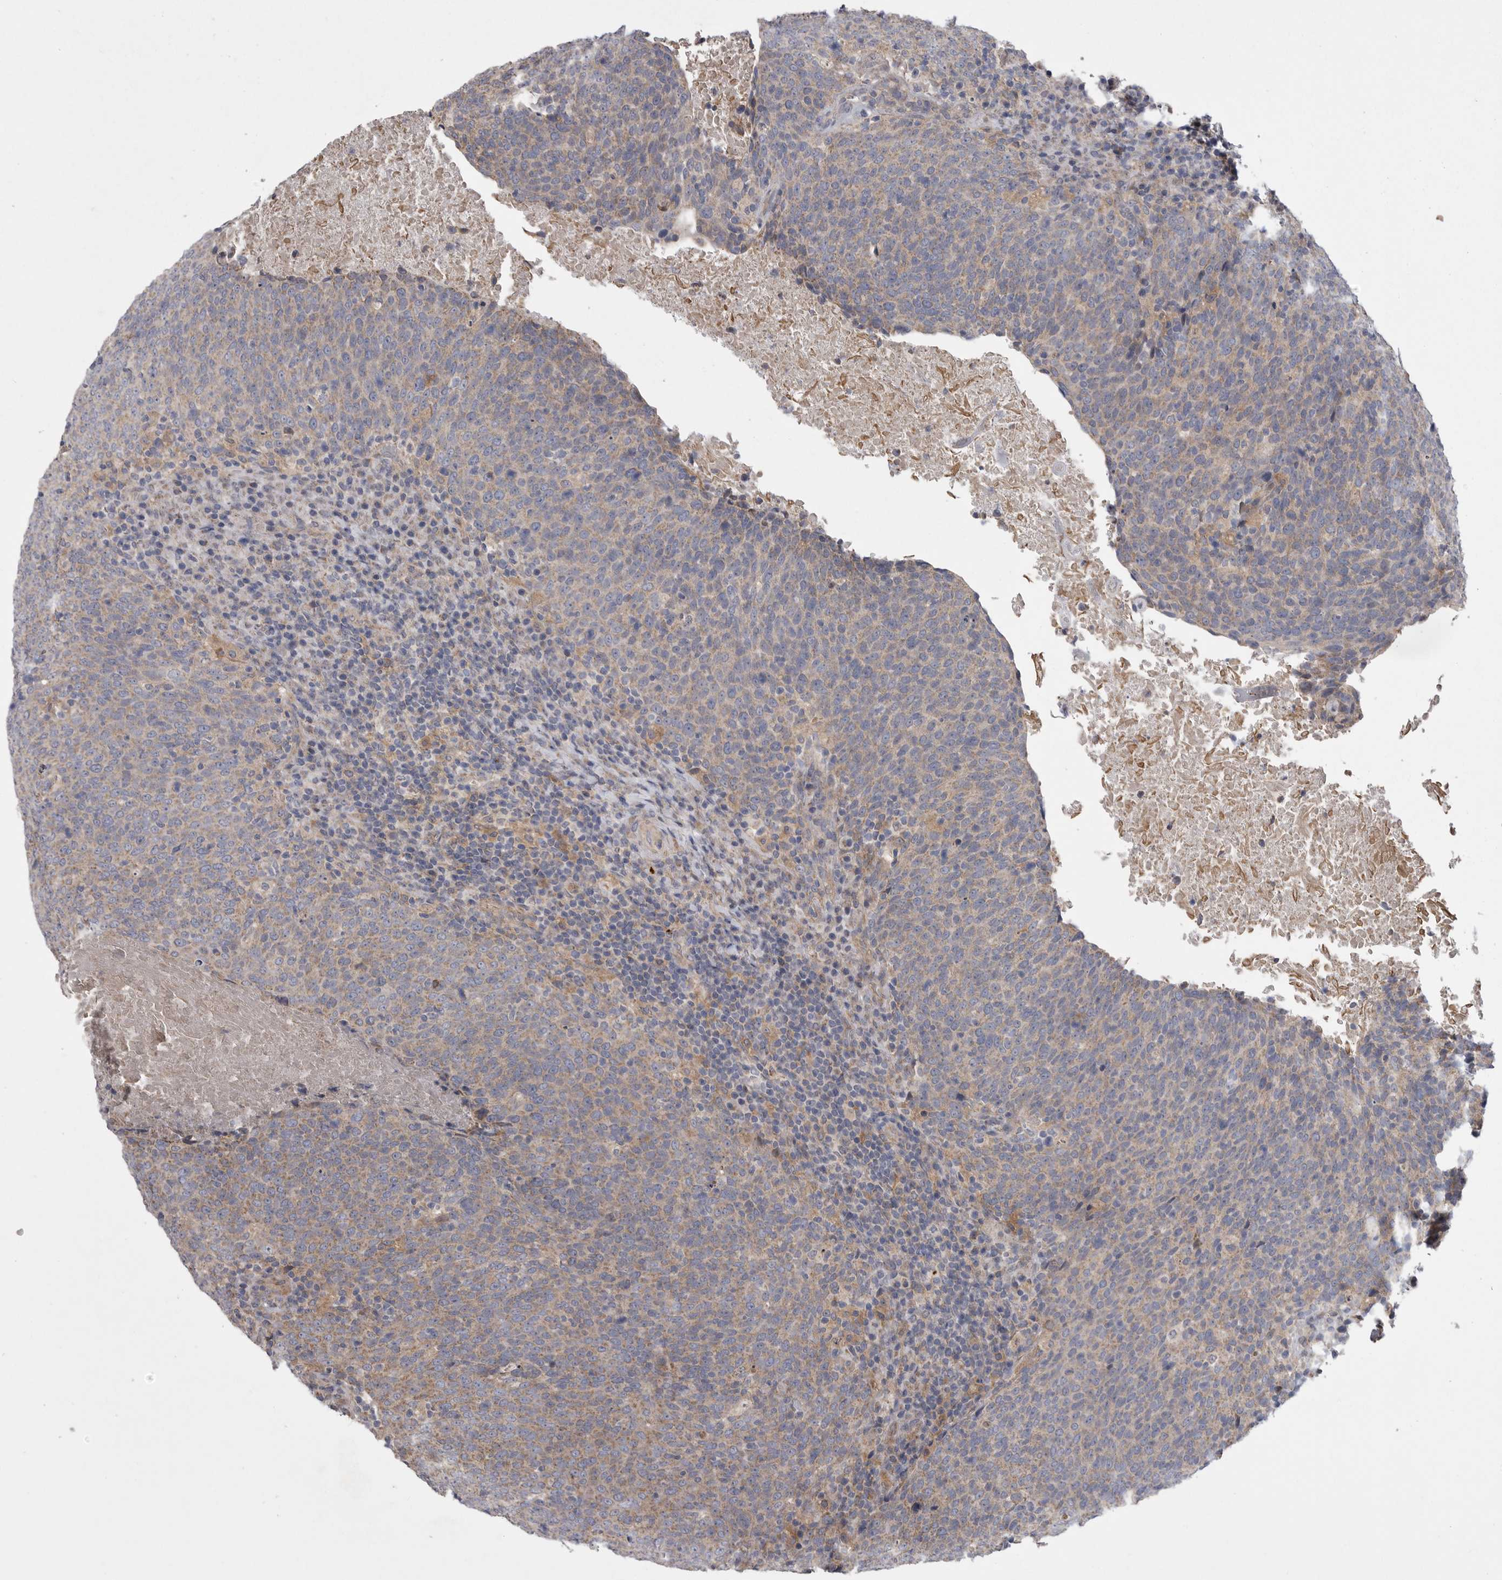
{"staining": {"intensity": "weak", "quantity": "25%-75%", "location": "cytoplasmic/membranous"}, "tissue": "head and neck cancer", "cell_type": "Tumor cells", "image_type": "cancer", "snomed": [{"axis": "morphology", "description": "Squamous cell carcinoma, NOS"}, {"axis": "morphology", "description": "Squamous cell carcinoma, metastatic, NOS"}, {"axis": "topography", "description": "Lymph node"}, {"axis": "topography", "description": "Head-Neck"}], "caption": "Immunohistochemistry (IHC) staining of head and neck cancer (metastatic squamous cell carcinoma), which demonstrates low levels of weak cytoplasmic/membranous expression in about 25%-75% of tumor cells indicating weak cytoplasmic/membranous protein expression. The staining was performed using DAB (brown) for protein detection and nuclei were counterstained in hematoxylin (blue).", "gene": "CRP", "patient": {"sex": "male", "age": 62}}